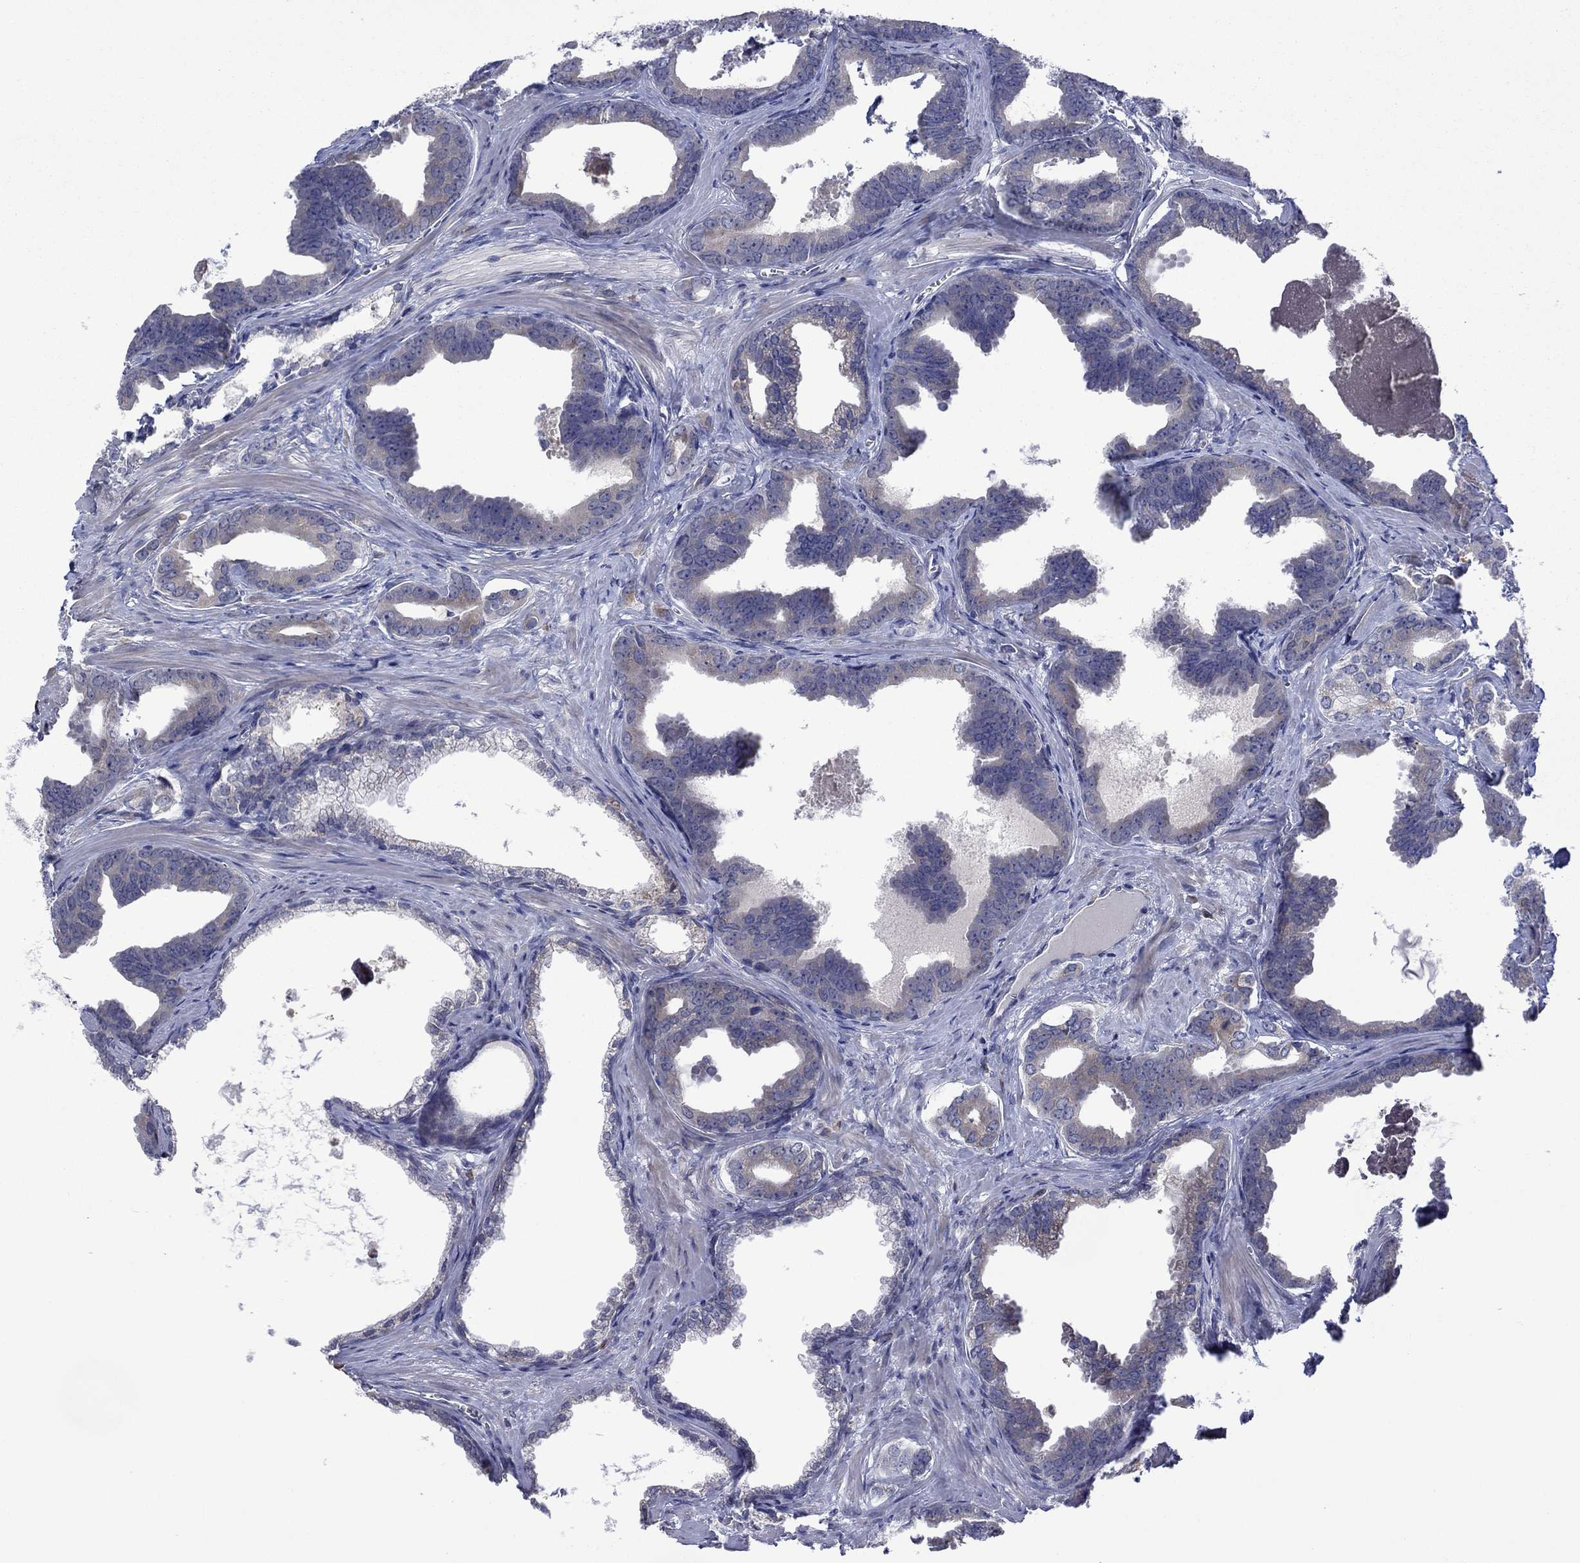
{"staining": {"intensity": "negative", "quantity": "none", "location": "none"}, "tissue": "prostate cancer", "cell_type": "Tumor cells", "image_type": "cancer", "snomed": [{"axis": "morphology", "description": "Adenocarcinoma, NOS"}, {"axis": "topography", "description": "Prostate"}], "caption": "This is a histopathology image of immunohistochemistry (IHC) staining of prostate cancer (adenocarcinoma), which shows no expression in tumor cells.", "gene": "FURIN", "patient": {"sex": "male", "age": 66}}